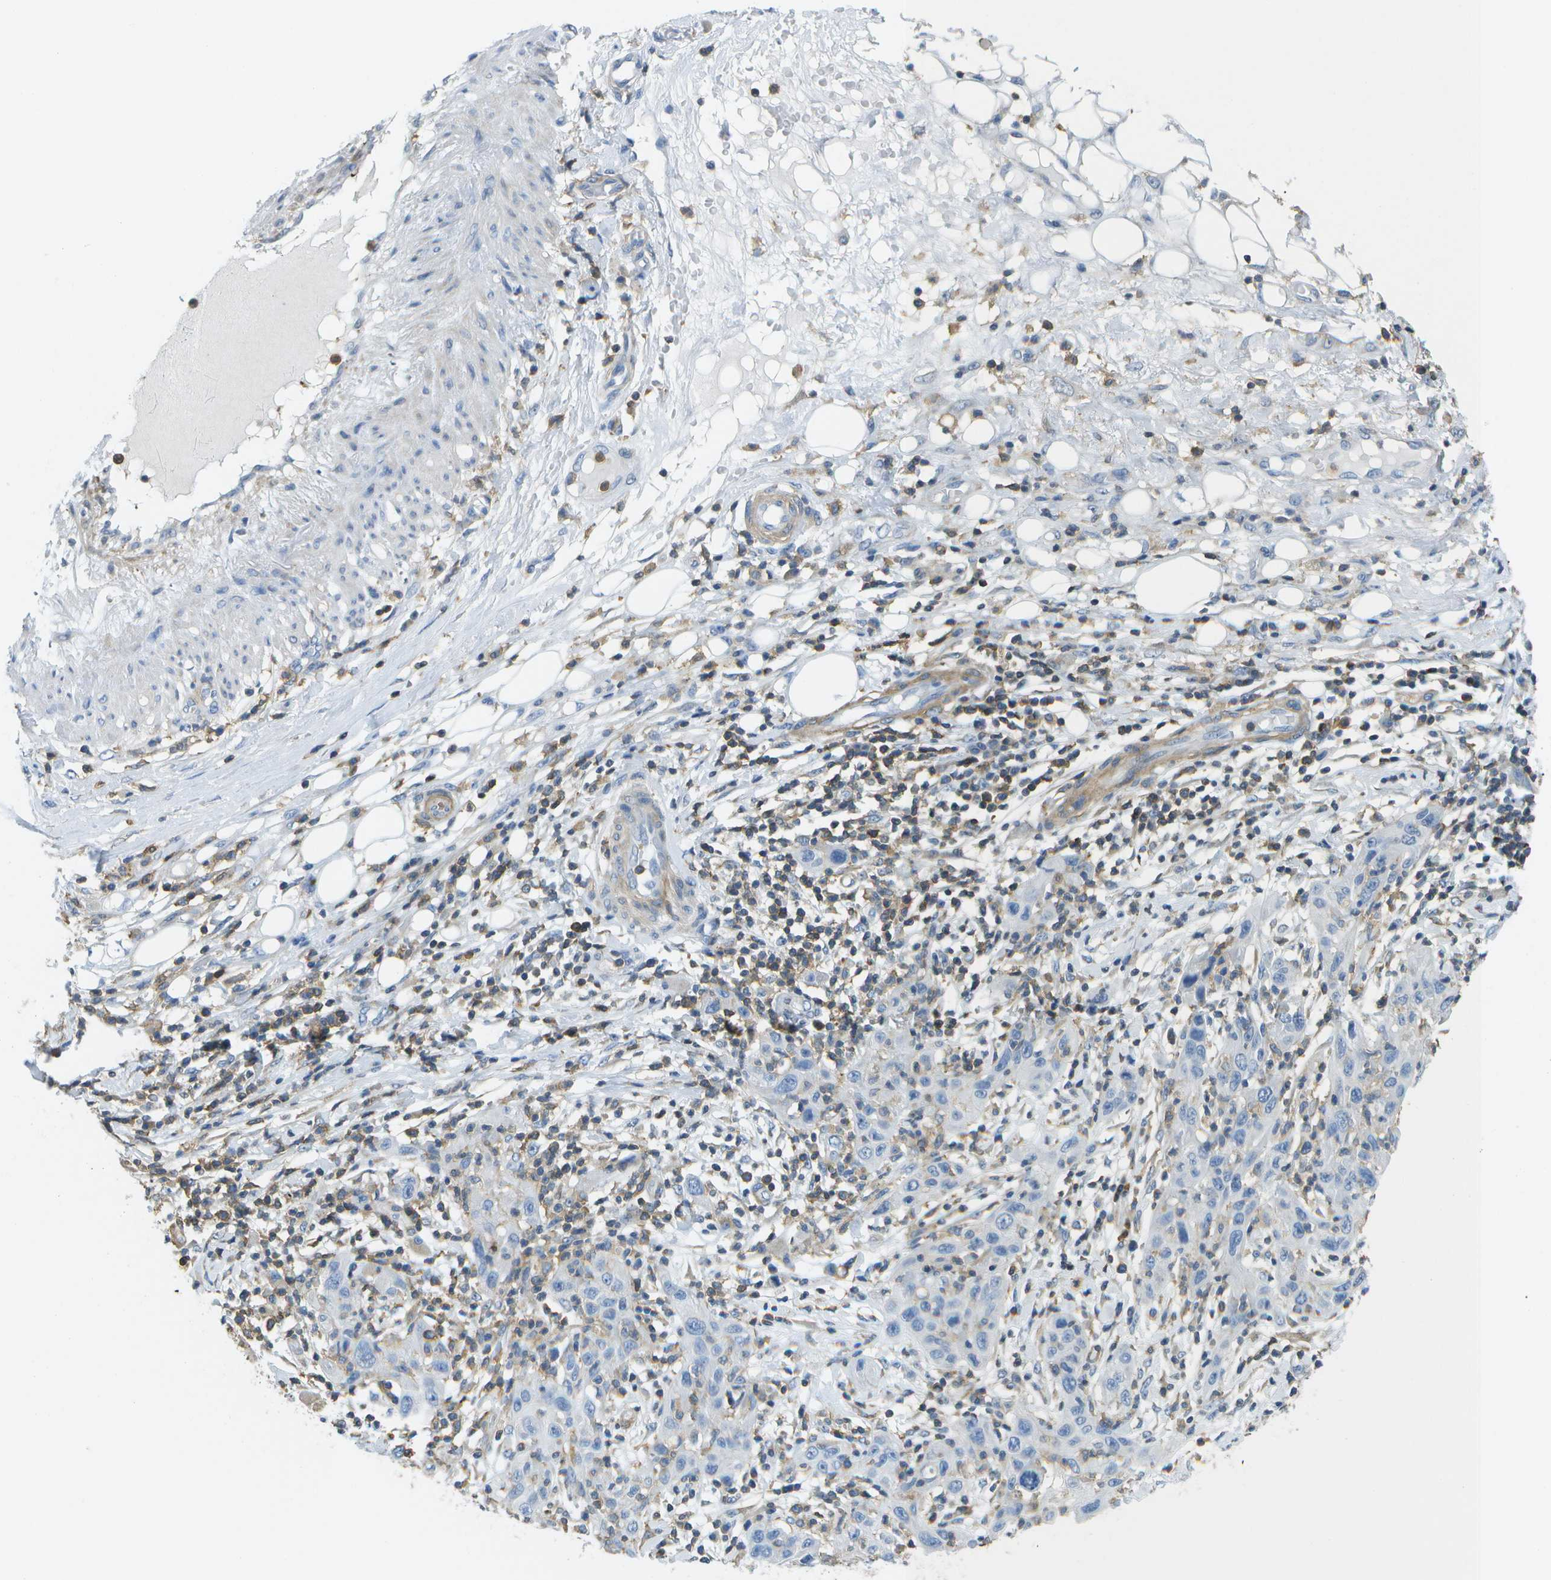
{"staining": {"intensity": "negative", "quantity": "none", "location": "none"}, "tissue": "skin cancer", "cell_type": "Tumor cells", "image_type": "cancer", "snomed": [{"axis": "morphology", "description": "Squamous cell carcinoma, NOS"}, {"axis": "topography", "description": "Skin"}], "caption": "There is no significant staining in tumor cells of skin squamous cell carcinoma.", "gene": "RCSD1", "patient": {"sex": "female", "age": 88}}